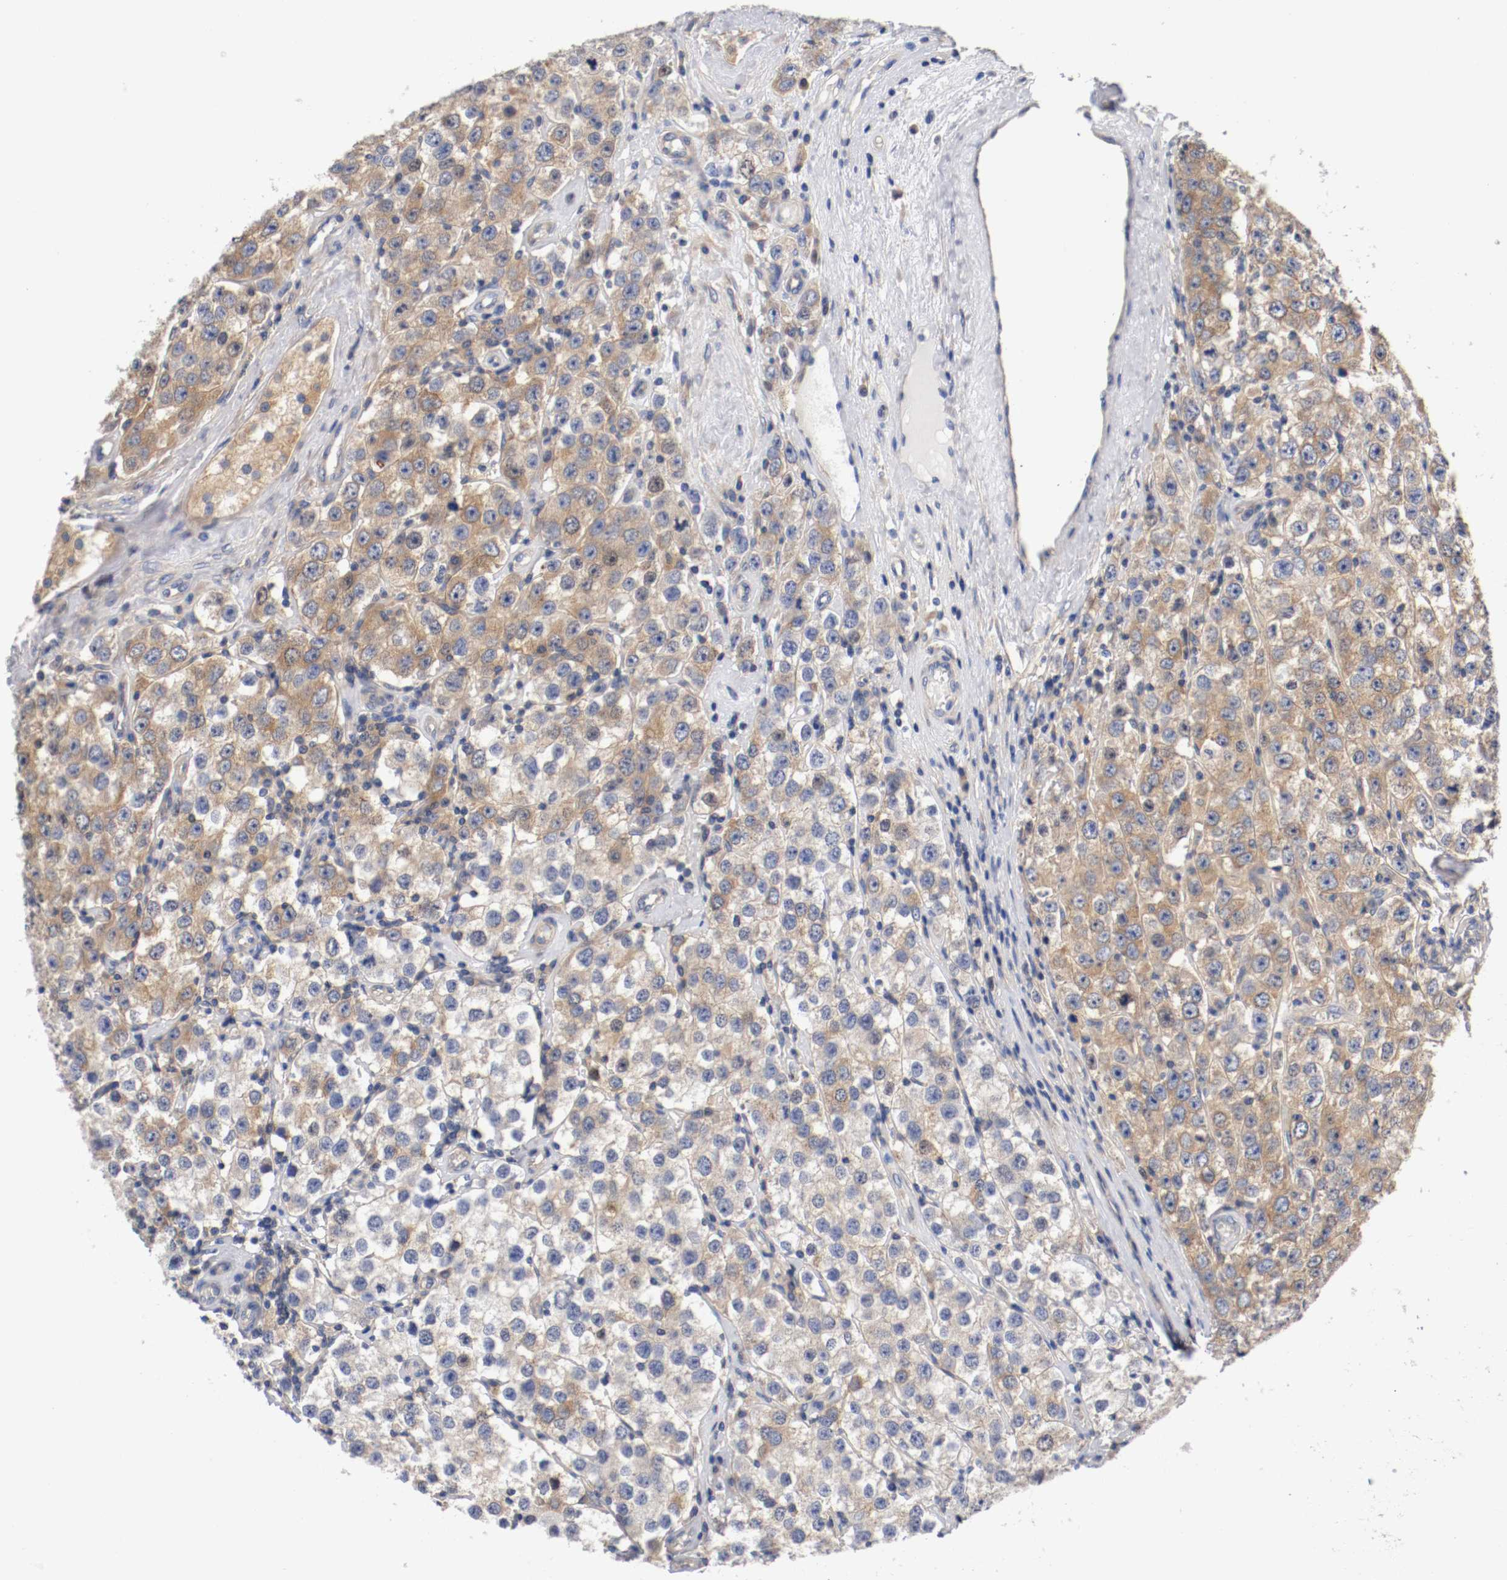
{"staining": {"intensity": "moderate", "quantity": ">75%", "location": "cytoplasmic/membranous"}, "tissue": "testis cancer", "cell_type": "Tumor cells", "image_type": "cancer", "snomed": [{"axis": "morphology", "description": "Seminoma, NOS"}, {"axis": "topography", "description": "Testis"}], "caption": "Immunohistochemical staining of human testis cancer demonstrates medium levels of moderate cytoplasmic/membranous expression in about >75% of tumor cells. Immunohistochemistry stains the protein in brown and the nuclei are stained blue.", "gene": "HGS", "patient": {"sex": "male", "age": 52}}